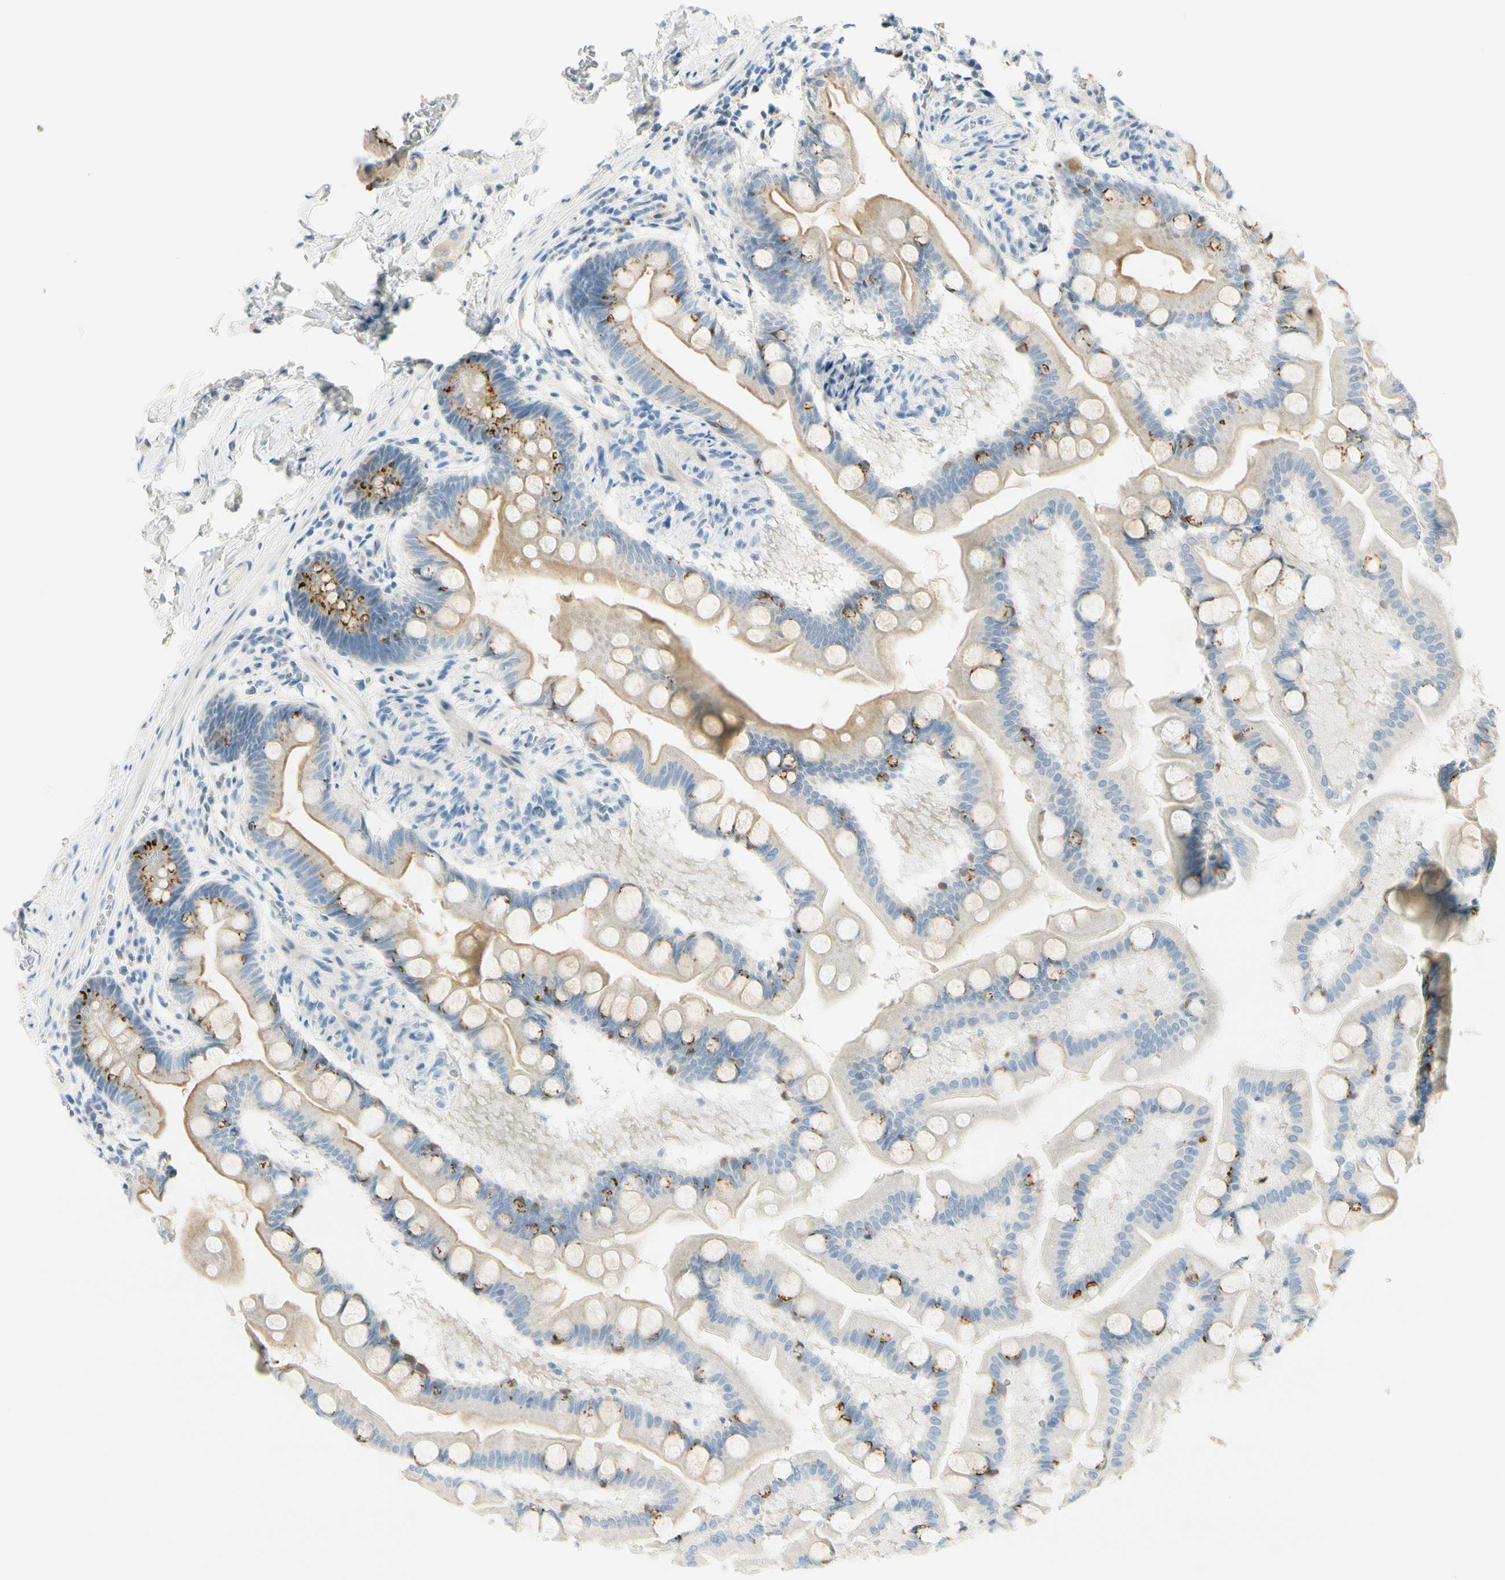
{"staining": {"intensity": "strong", "quantity": "25%-75%", "location": "cytoplasmic/membranous"}, "tissue": "small intestine", "cell_type": "Glandular cells", "image_type": "normal", "snomed": [{"axis": "morphology", "description": "Normal tissue, NOS"}, {"axis": "topography", "description": "Small intestine"}], "caption": "High-power microscopy captured an immunohistochemistry (IHC) micrograph of normal small intestine, revealing strong cytoplasmic/membranous expression in about 25%-75% of glandular cells. (DAB = brown stain, brightfield microscopy at high magnification).", "gene": "GALNT5", "patient": {"sex": "male", "age": 41}}